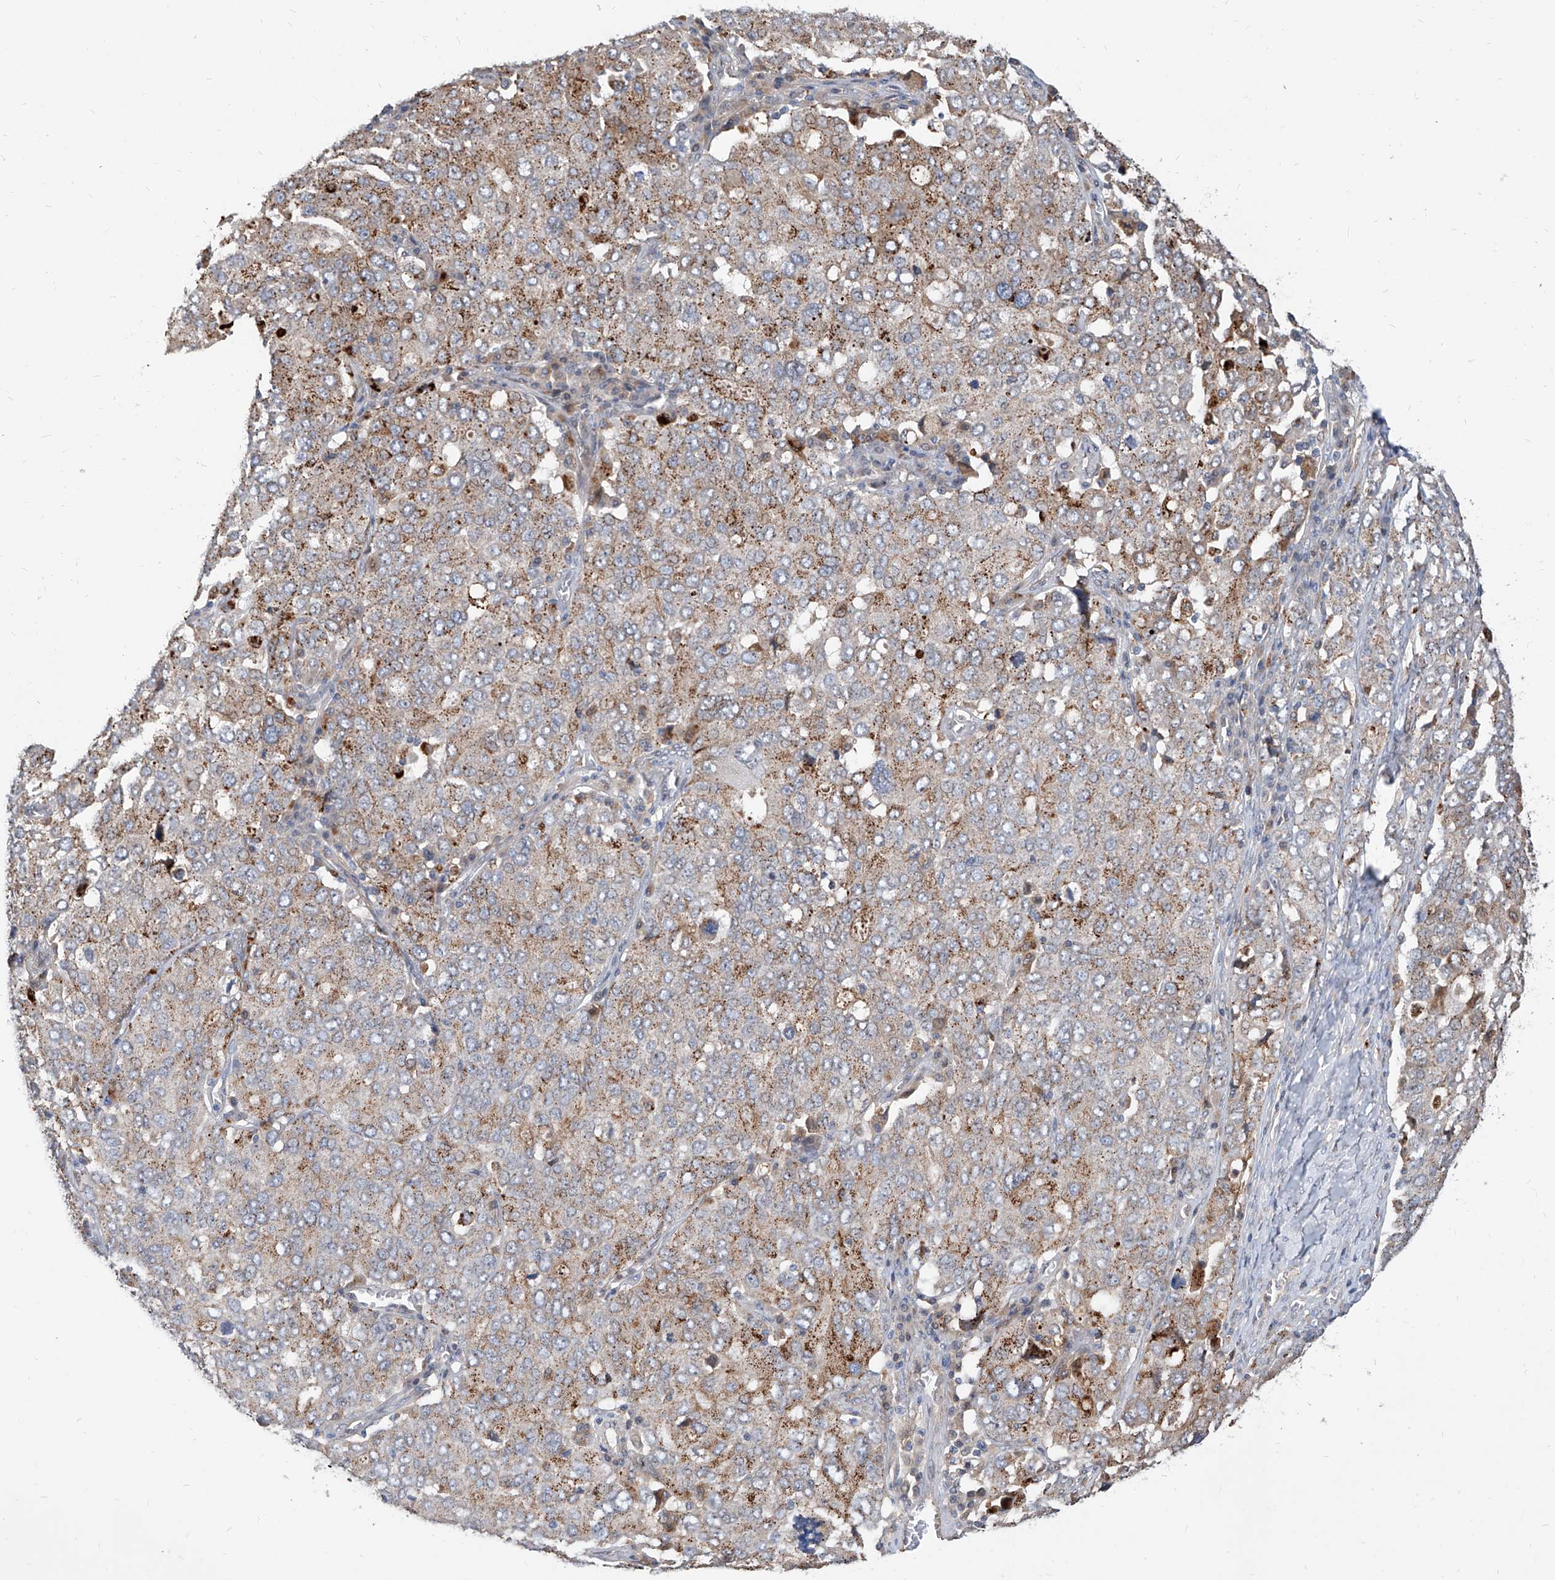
{"staining": {"intensity": "moderate", "quantity": "25%-75%", "location": "cytoplasmic/membranous"}, "tissue": "ovarian cancer", "cell_type": "Tumor cells", "image_type": "cancer", "snomed": [{"axis": "morphology", "description": "Carcinoma, endometroid"}, {"axis": "topography", "description": "Ovary"}], "caption": "A histopathology image of ovarian endometroid carcinoma stained for a protein exhibits moderate cytoplasmic/membranous brown staining in tumor cells.", "gene": "MAGEE2", "patient": {"sex": "female", "age": 62}}